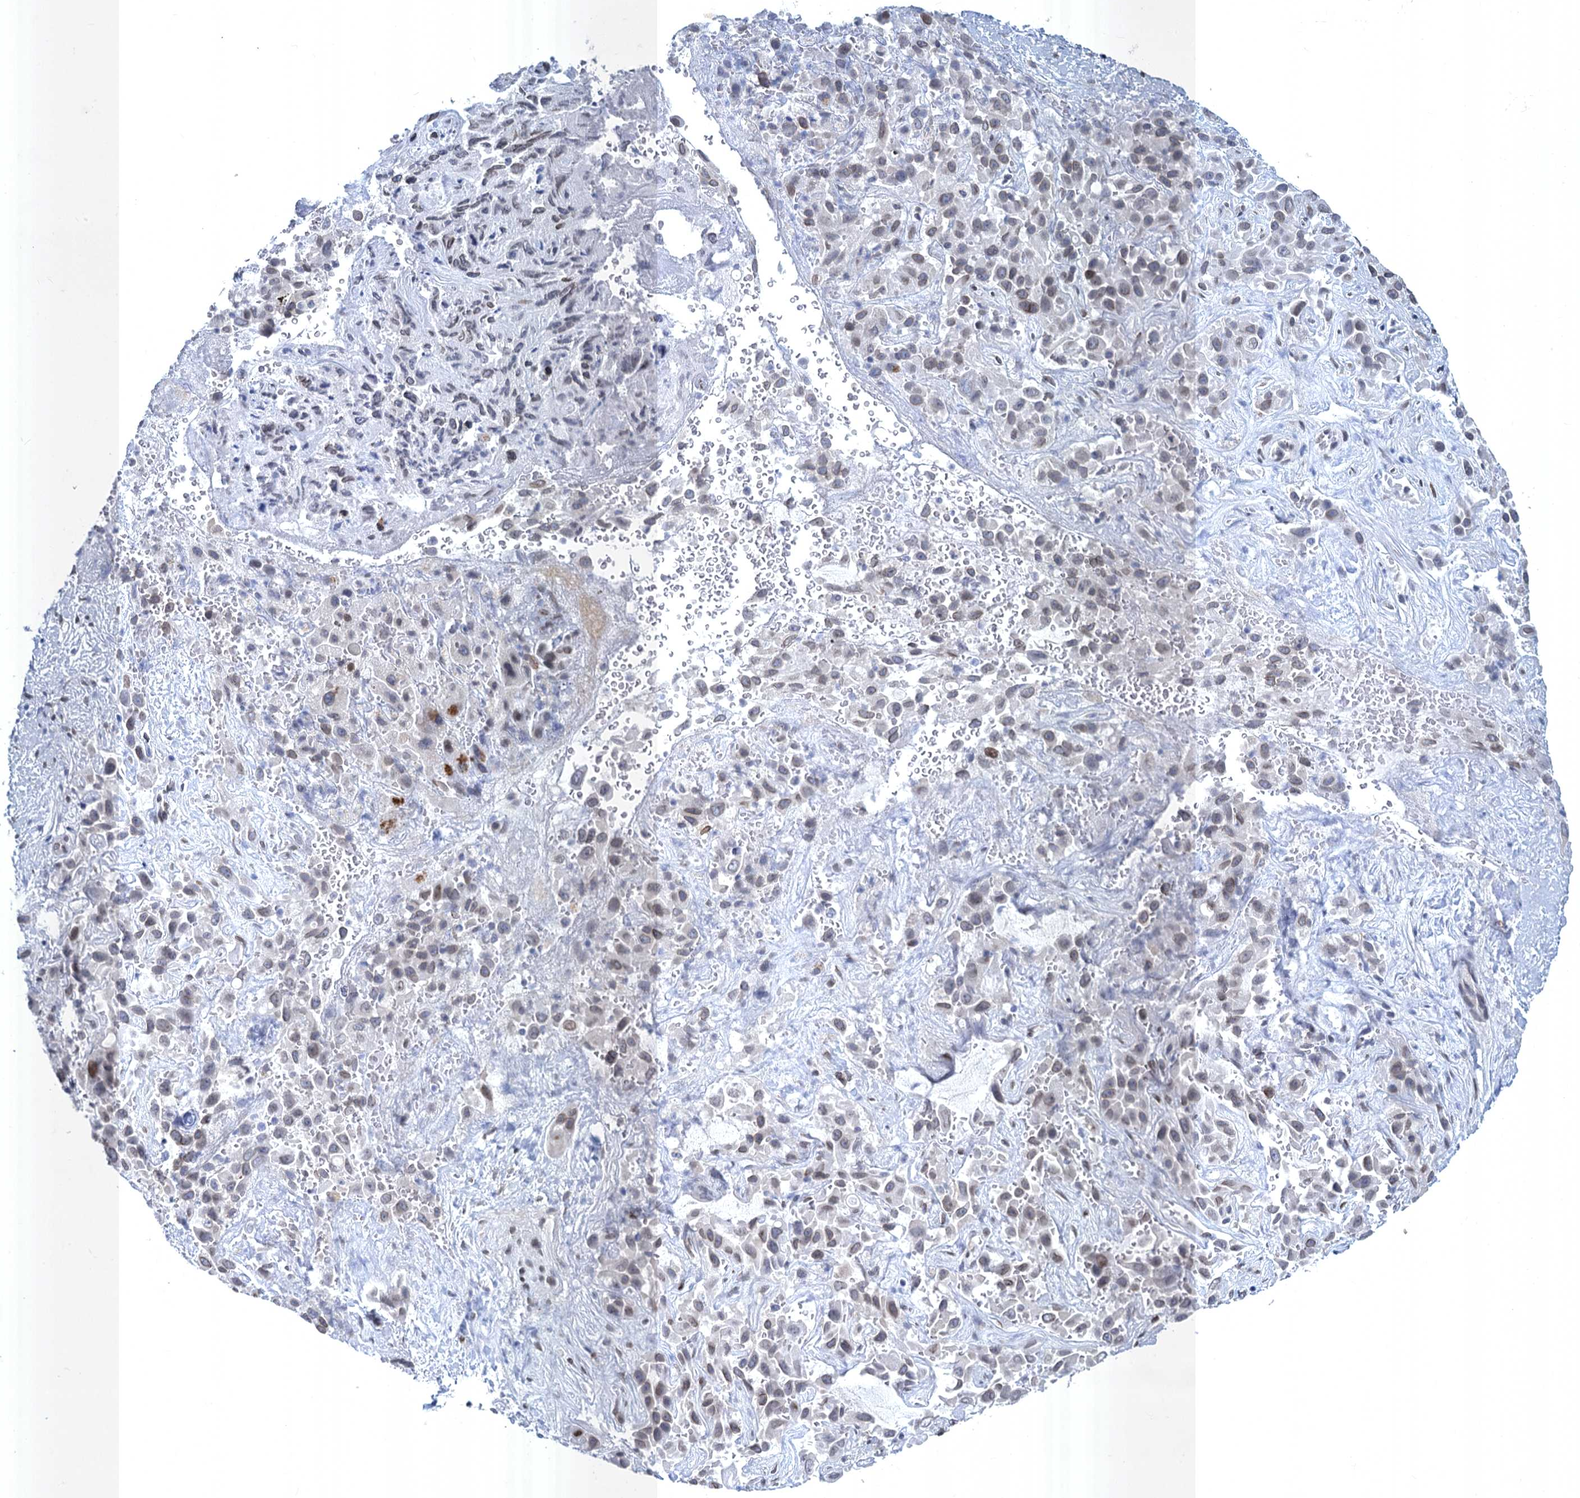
{"staining": {"intensity": "weak", "quantity": "25%-75%", "location": "cytoplasmic/membranous,nuclear"}, "tissue": "liver cancer", "cell_type": "Tumor cells", "image_type": "cancer", "snomed": [{"axis": "morphology", "description": "Cholangiocarcinoma"}, {"axis": "topography", "description": "Liver"}], "caption": "This is a histology image of immunohistochemistry (IHC) staining of liver cancer, which shows weak positivity in the cytoplasmic/membranous and nuclear of tumor cells.", "gene": "PRSS35", "patient": {"sex": "female", "age": 52}}